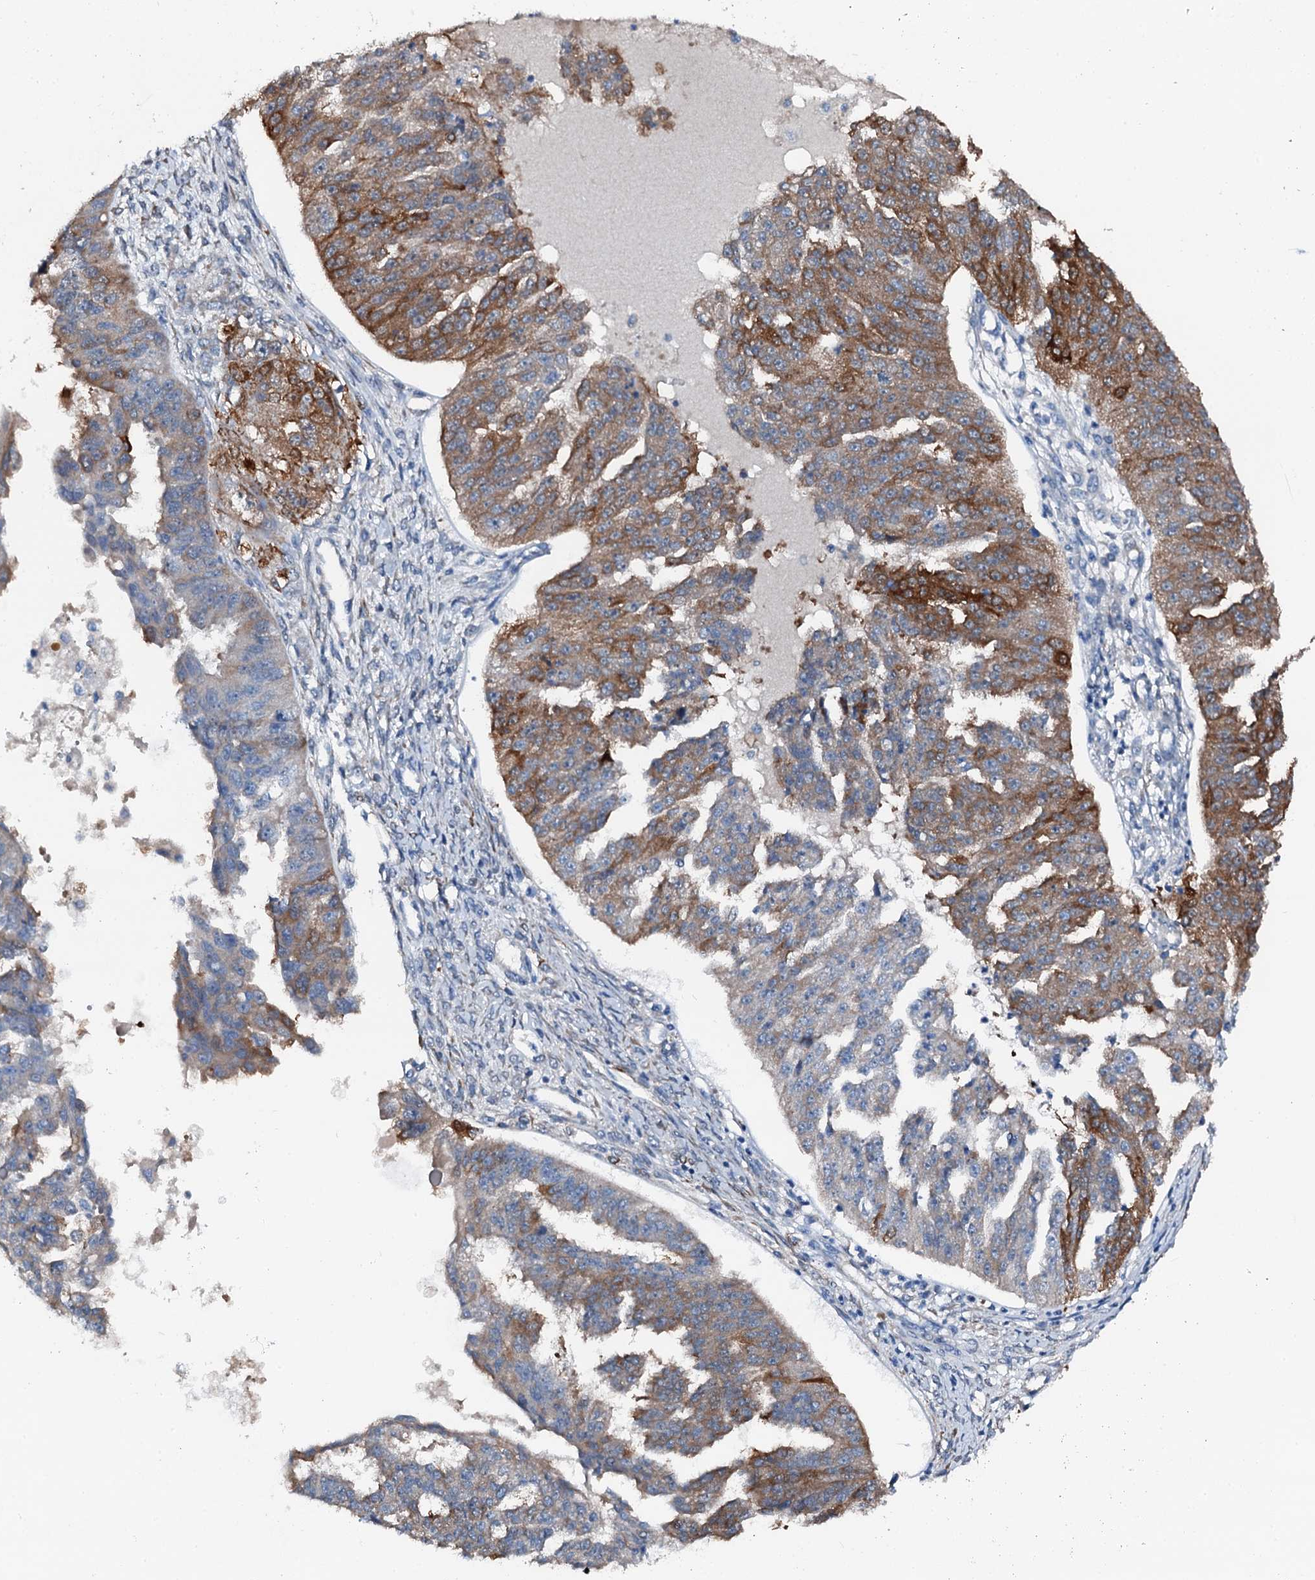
{"staining": {"intensity": "strong", "quantity": "25%-75%", "location": "cytoplasmic/membranous"}, "tissue": "ovarian cancer", "cell_type": "Tumor cells", "image_type": "cancer", "snomed": [{"axis": "morphology", "description": "Cystadenocarcinoma, serous, NOS"}, {"axis": "topography", "description": "Ovary"}], "caption": "An immunohistochemistry (IHC) image of tumor tissue is shown. Protein staining in brown labels strong cytoplasmic/membranous positivity in ovarian serous cystadenocarcinoma within tumor cells.", "gene": "GFOD2", "patient": {"sex": "female", "age": 58}}